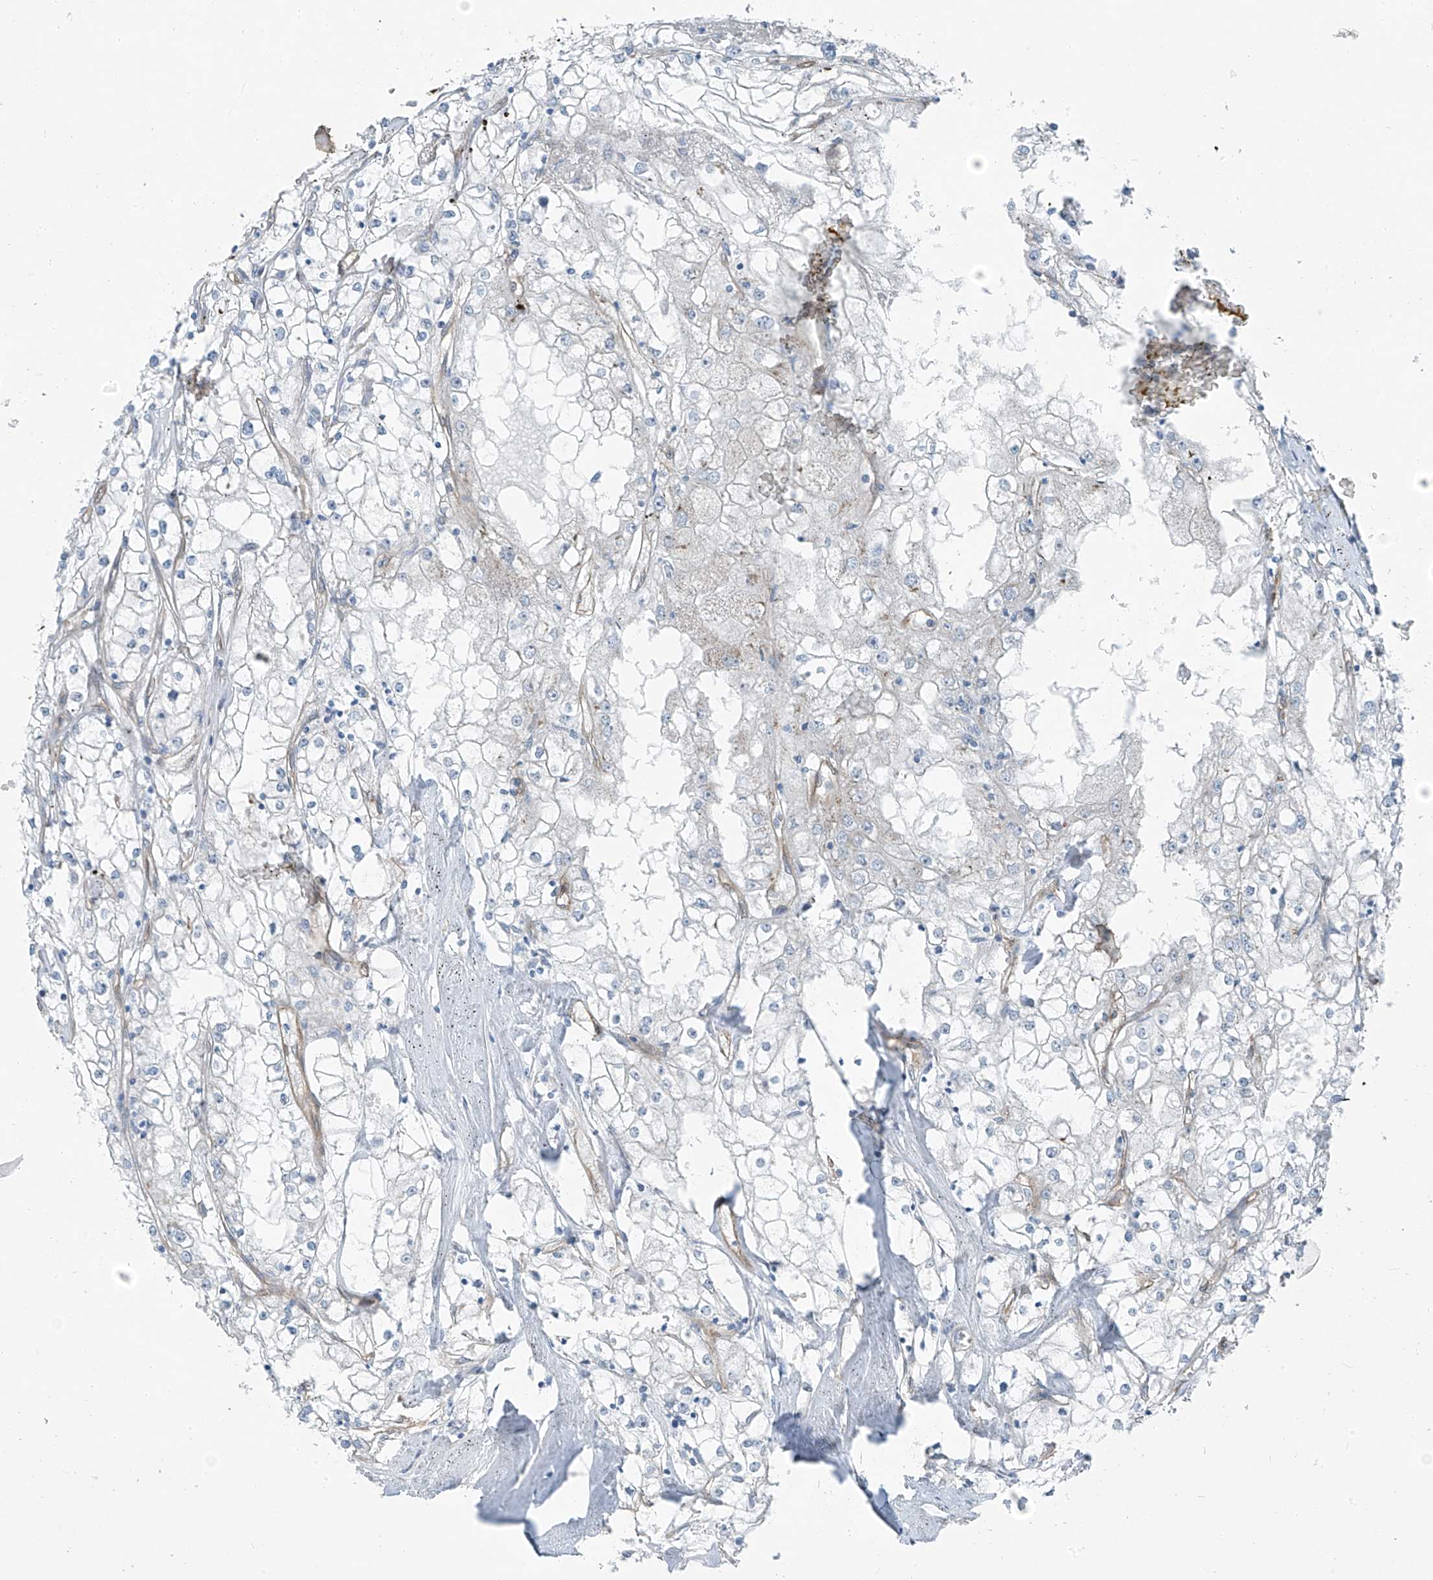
{"staining": {"intensity": "negative", "quantity": "none", "location": "none"}, "tissue": "renal cancer", "cell_type": "Tumor cells", "image_type": "cancer", "snomed": [{"axis": "morphology", "description": "Adenocarcinoma, NOS"}, {"axis": "topography", "description": "Kidney"}], "caption": "This is a image of IHC staining of renal adenocarcinoma, which shows no positivity in tumor cells.", "gene": "TNS2", "patient": {"sex": "male", "age": 56}}